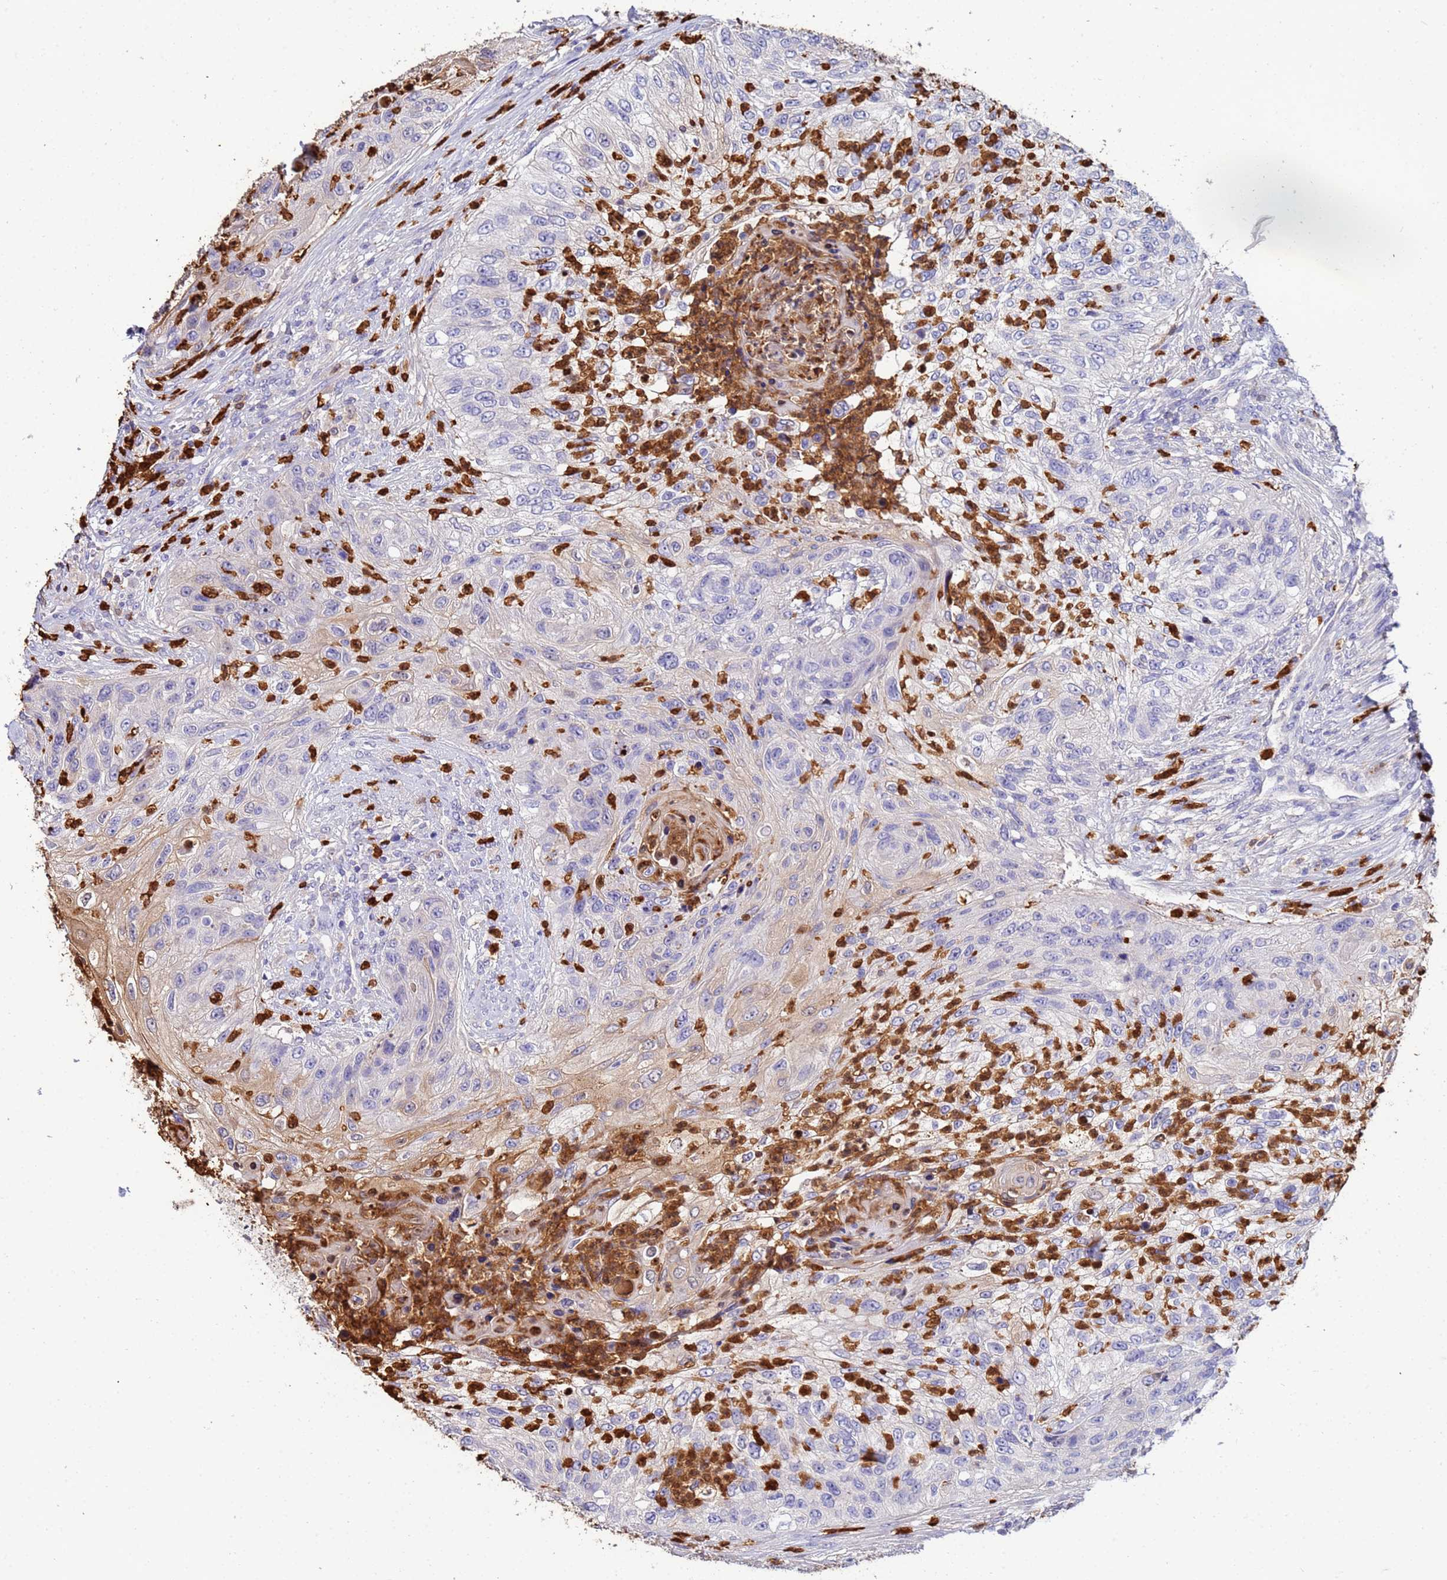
{"staining": {"intensity": "weak", "quantity": "<25%", "location": "cytoplasmic/membranous"}, "tissue": "urothelial cancer", "cell_type": "Tumor cells", "image_type": "cancer", "snomed": [{"axis": "morphology", "description": "Urothelial carcinoma, High grade"}, {"axis": "topography", "description": "Urinary bladder"}], "caption": "The photomicrograph displays no staining of tumor cells in urothelial carcinoma (high-grade).", "gene": "TUBAL3", "patient": {"sex": "female", "age": 60}}